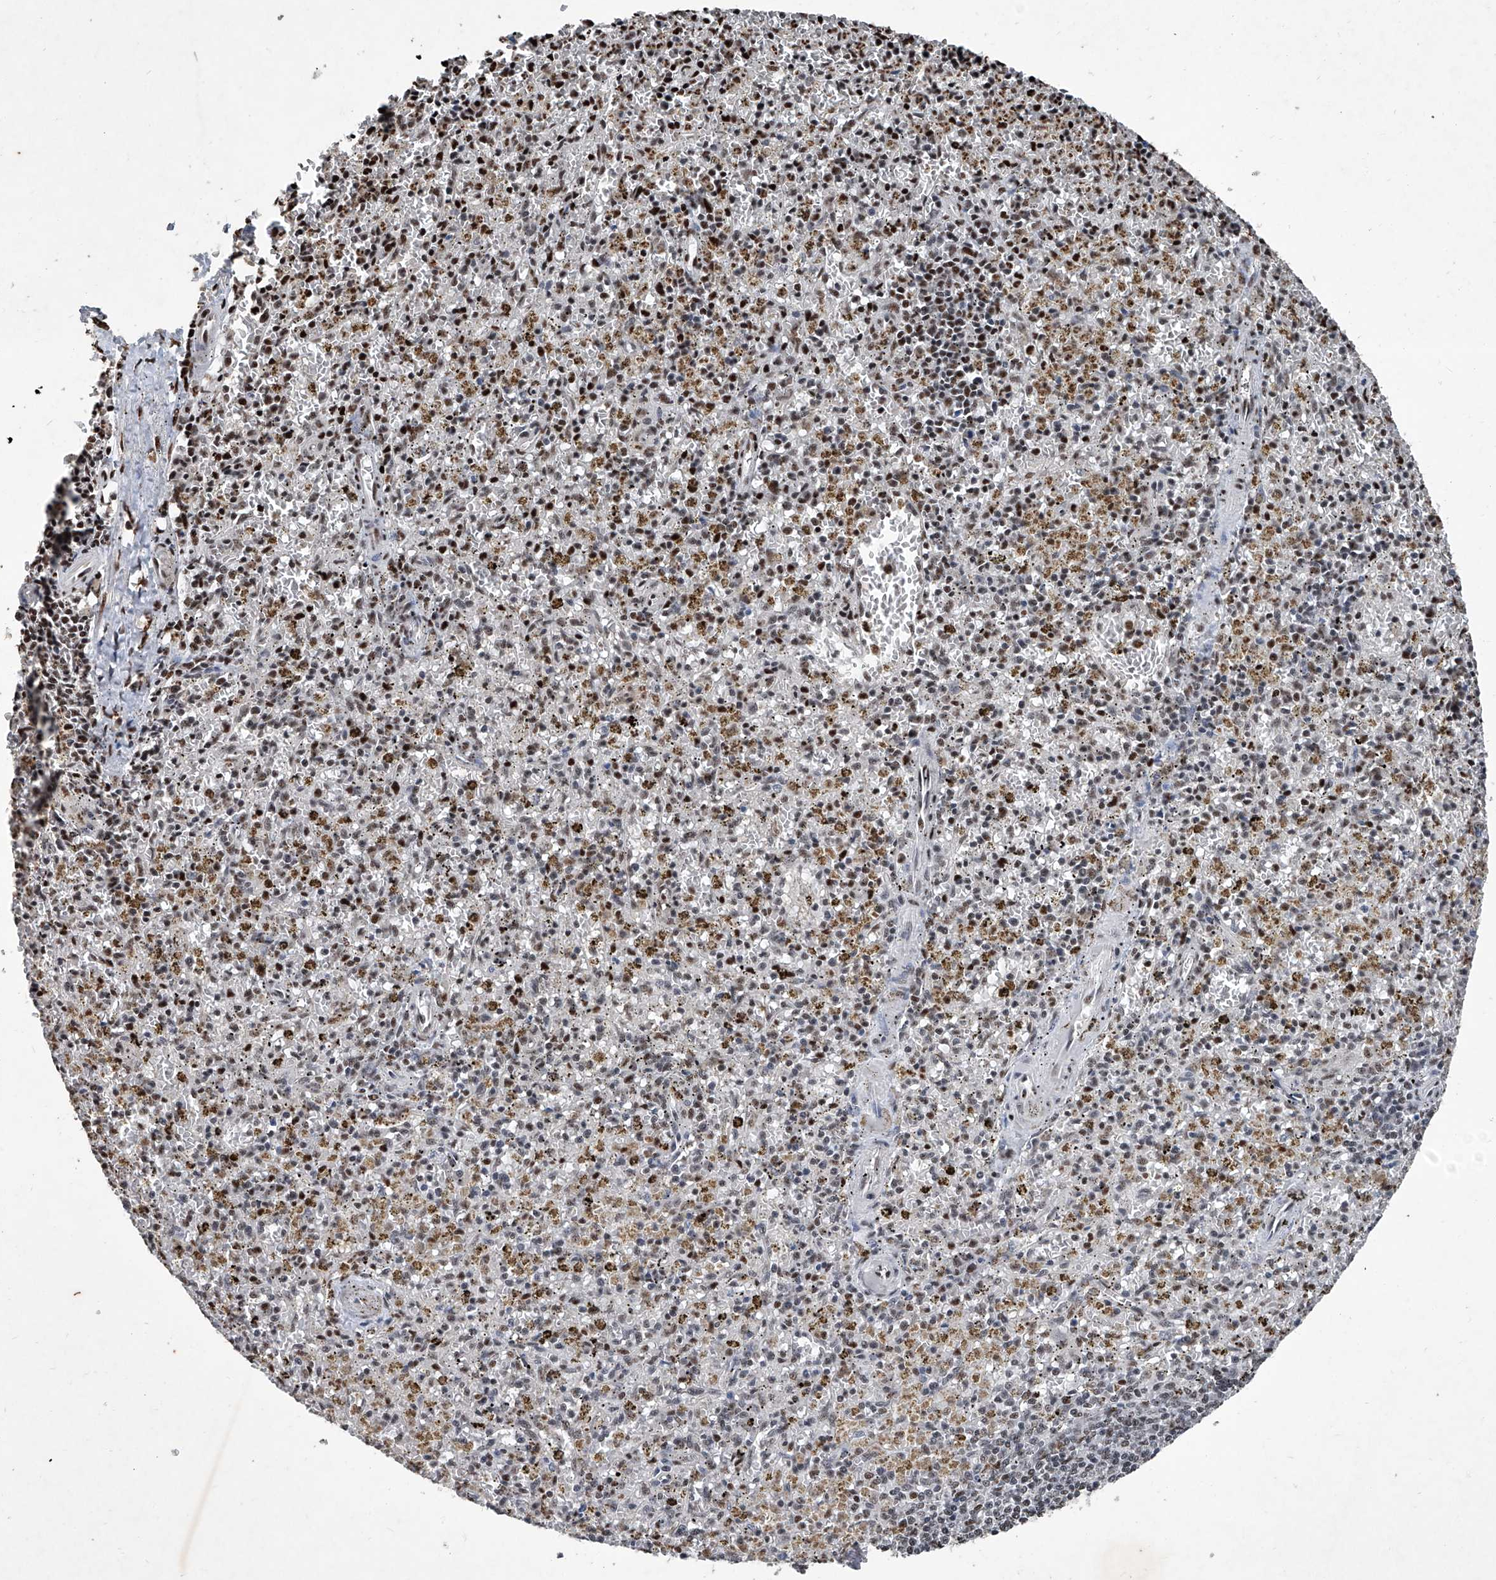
{"staining": {"intensity": "moderate", "quantity": "25%-75%", "location": "nuclear"}, "tissue": "spleen", "cell_type": "Cells in red pulp", "image_type": "normal", "snomed": [{"axis": "morphology", "description": "Normal tissue, NOS"}, {"axis": "topography", "description": "Spleen"}], "caption": "Spleen was stained to show a protein in brown. There is medium levels of moderate nuclear staining in about 25%-75% of cells in red pulp. The staining was performed using DAB (3,3'-diaminobenzidine), with brown indicating positive protein expression. Nuclei are stained blue with hematoxylin.", "gene": "DDX39B", "patient": {"sex": "male", "age": 72}}